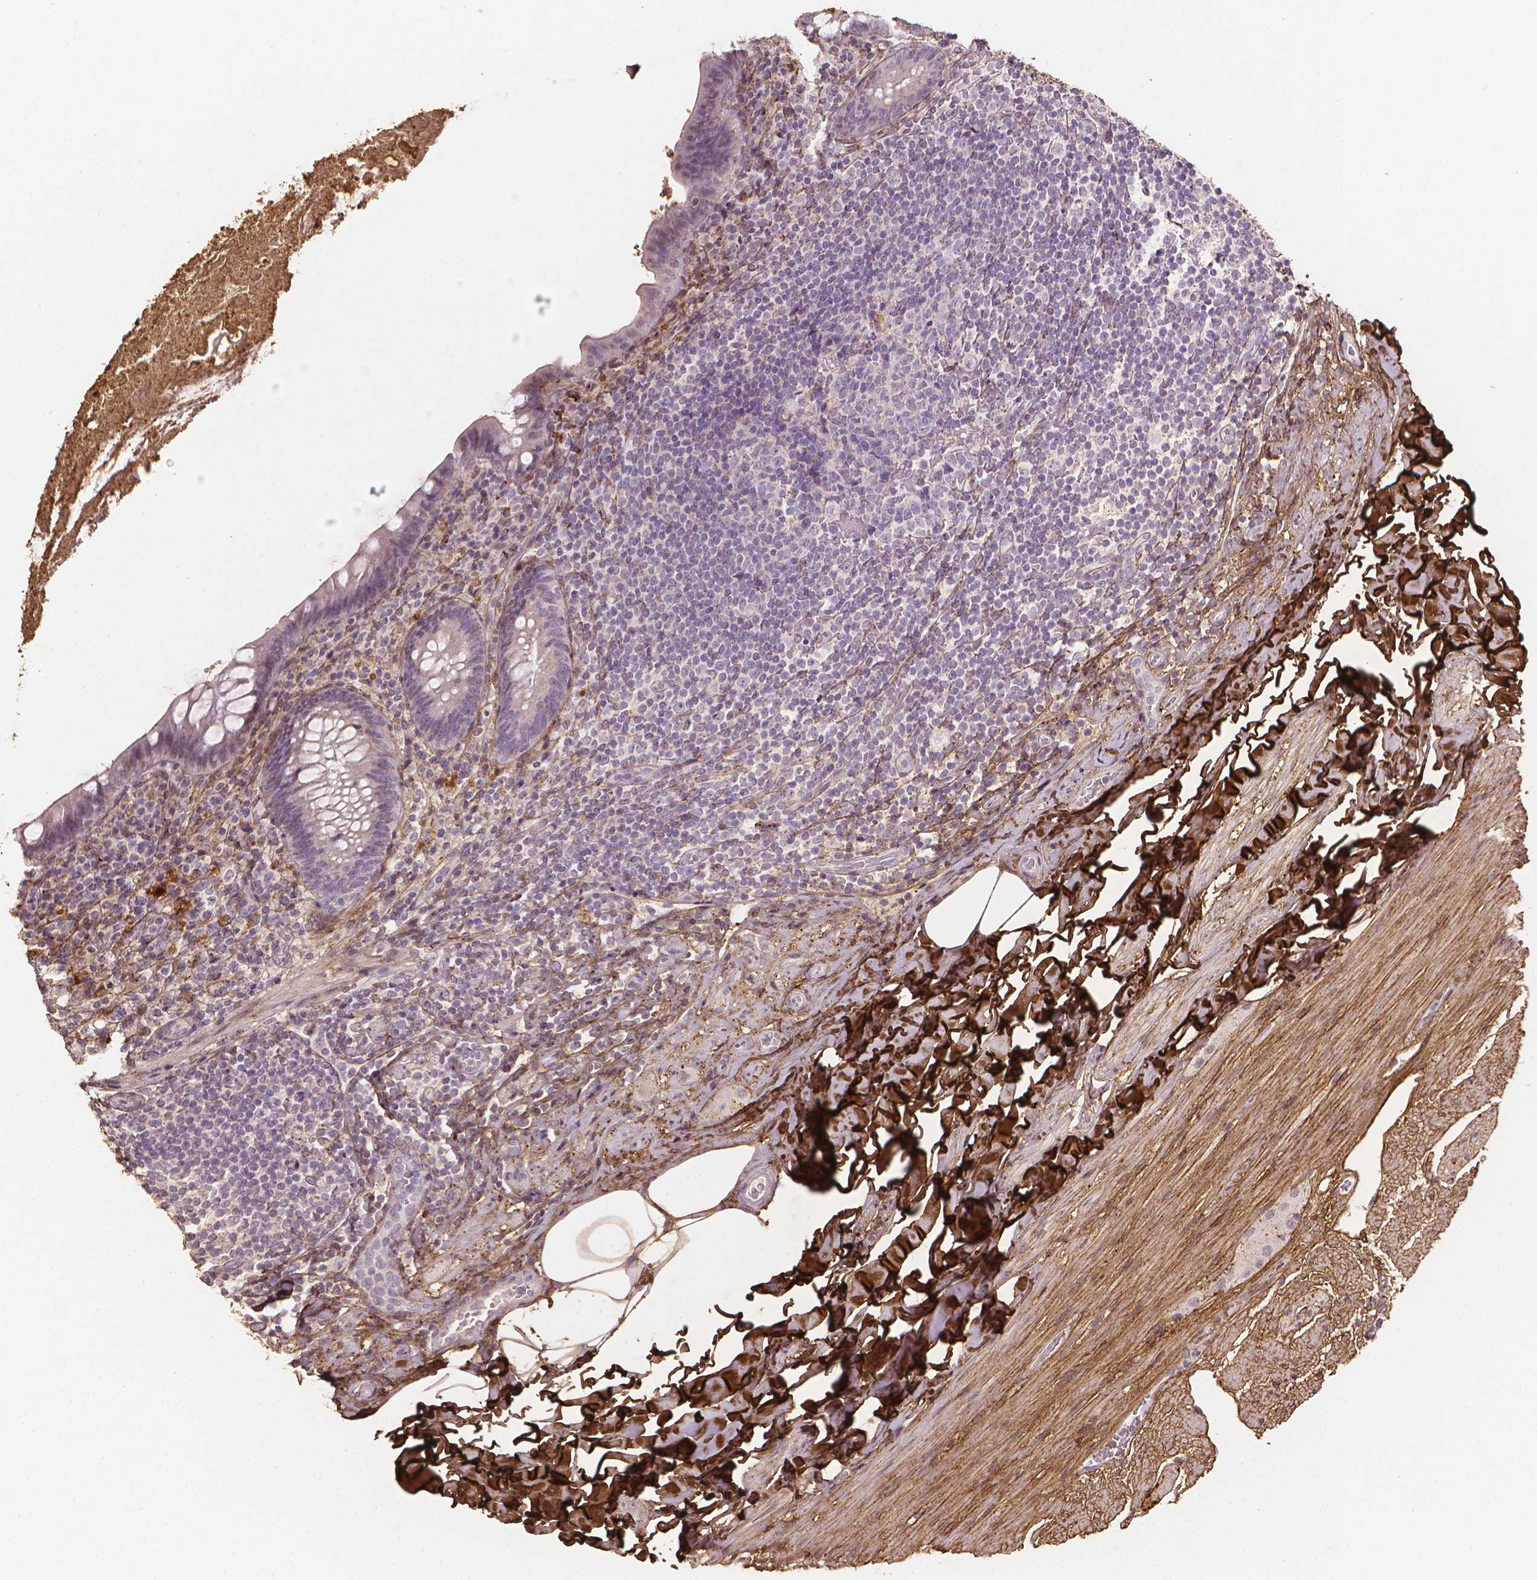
{"staining": {"intensity": "negative", "quantity": "none", "location": "none"}, "tissue": "appendix", "cell_type": "Glandular cells", "image_type": "normal", "snomed": [{"axis": "morphology", "description": "Normal tissue, NOS"}, {"axis": "topography", "description": "Appendix"}], "caption": "This is an IHC micrograph of unremarkable appendix. There is no expression in glandular cells.", "gene": "DCN", "patient": {"sex": "male", "age": 47}}